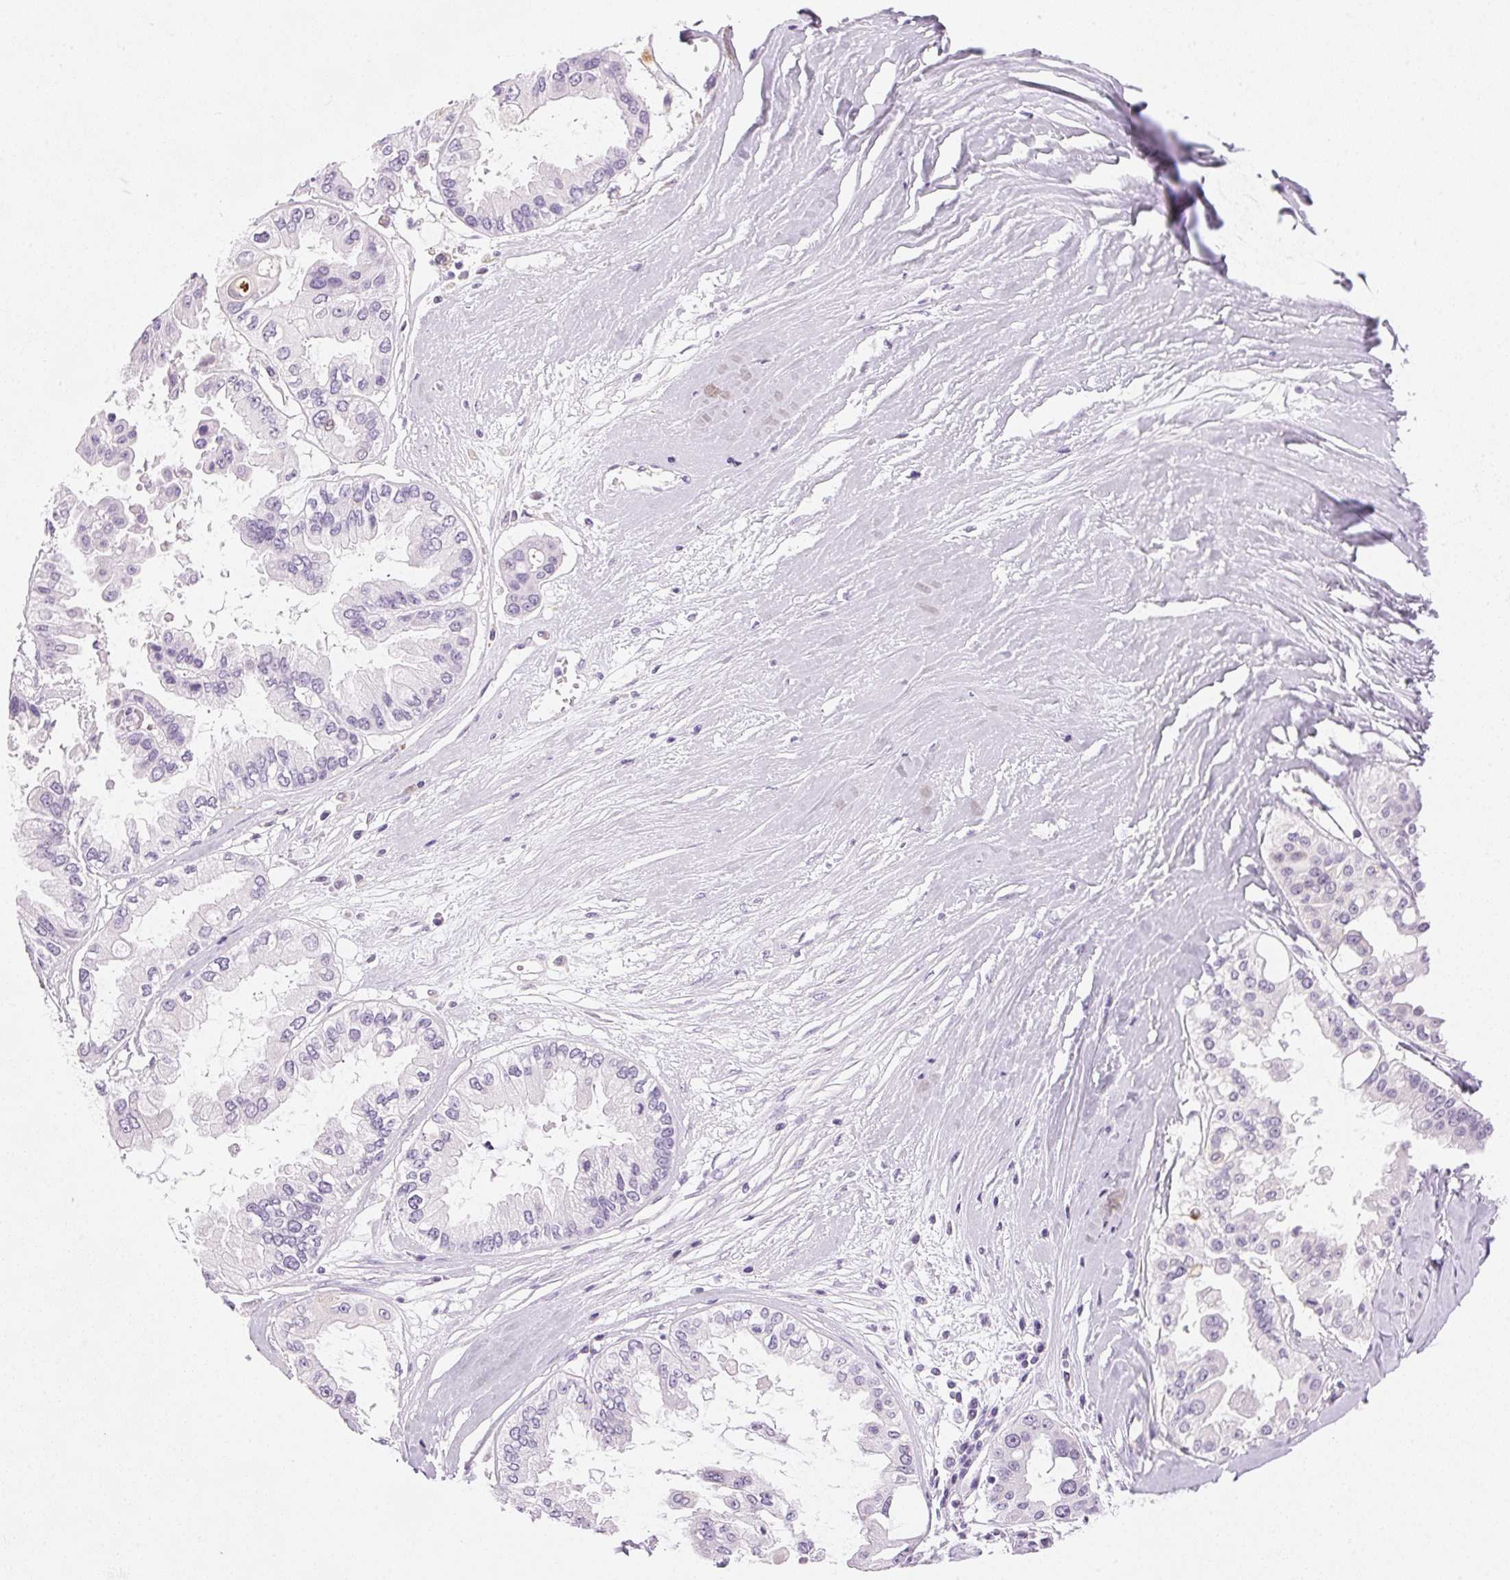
{"staining": {"intensity": "negative", "quantity": "none", "location": "none"}, "tissue": "ovarian cancer", "cell_type": "Tumor cells", "image_type": "cancer", "snomed": [{"axis": "morphology", "description": "Cystadenocarcinoma, serous, NOS"}, {"axis": "topography", "description": "Ovary"}], "caption": "Ovarian cancer (serous cystadenocarcinoma) was stained to show a protein in brown. There is no significant staining in tumor cells.", "gene": "IGFBP1", "patient": {"sex": "female", "age": 56}}